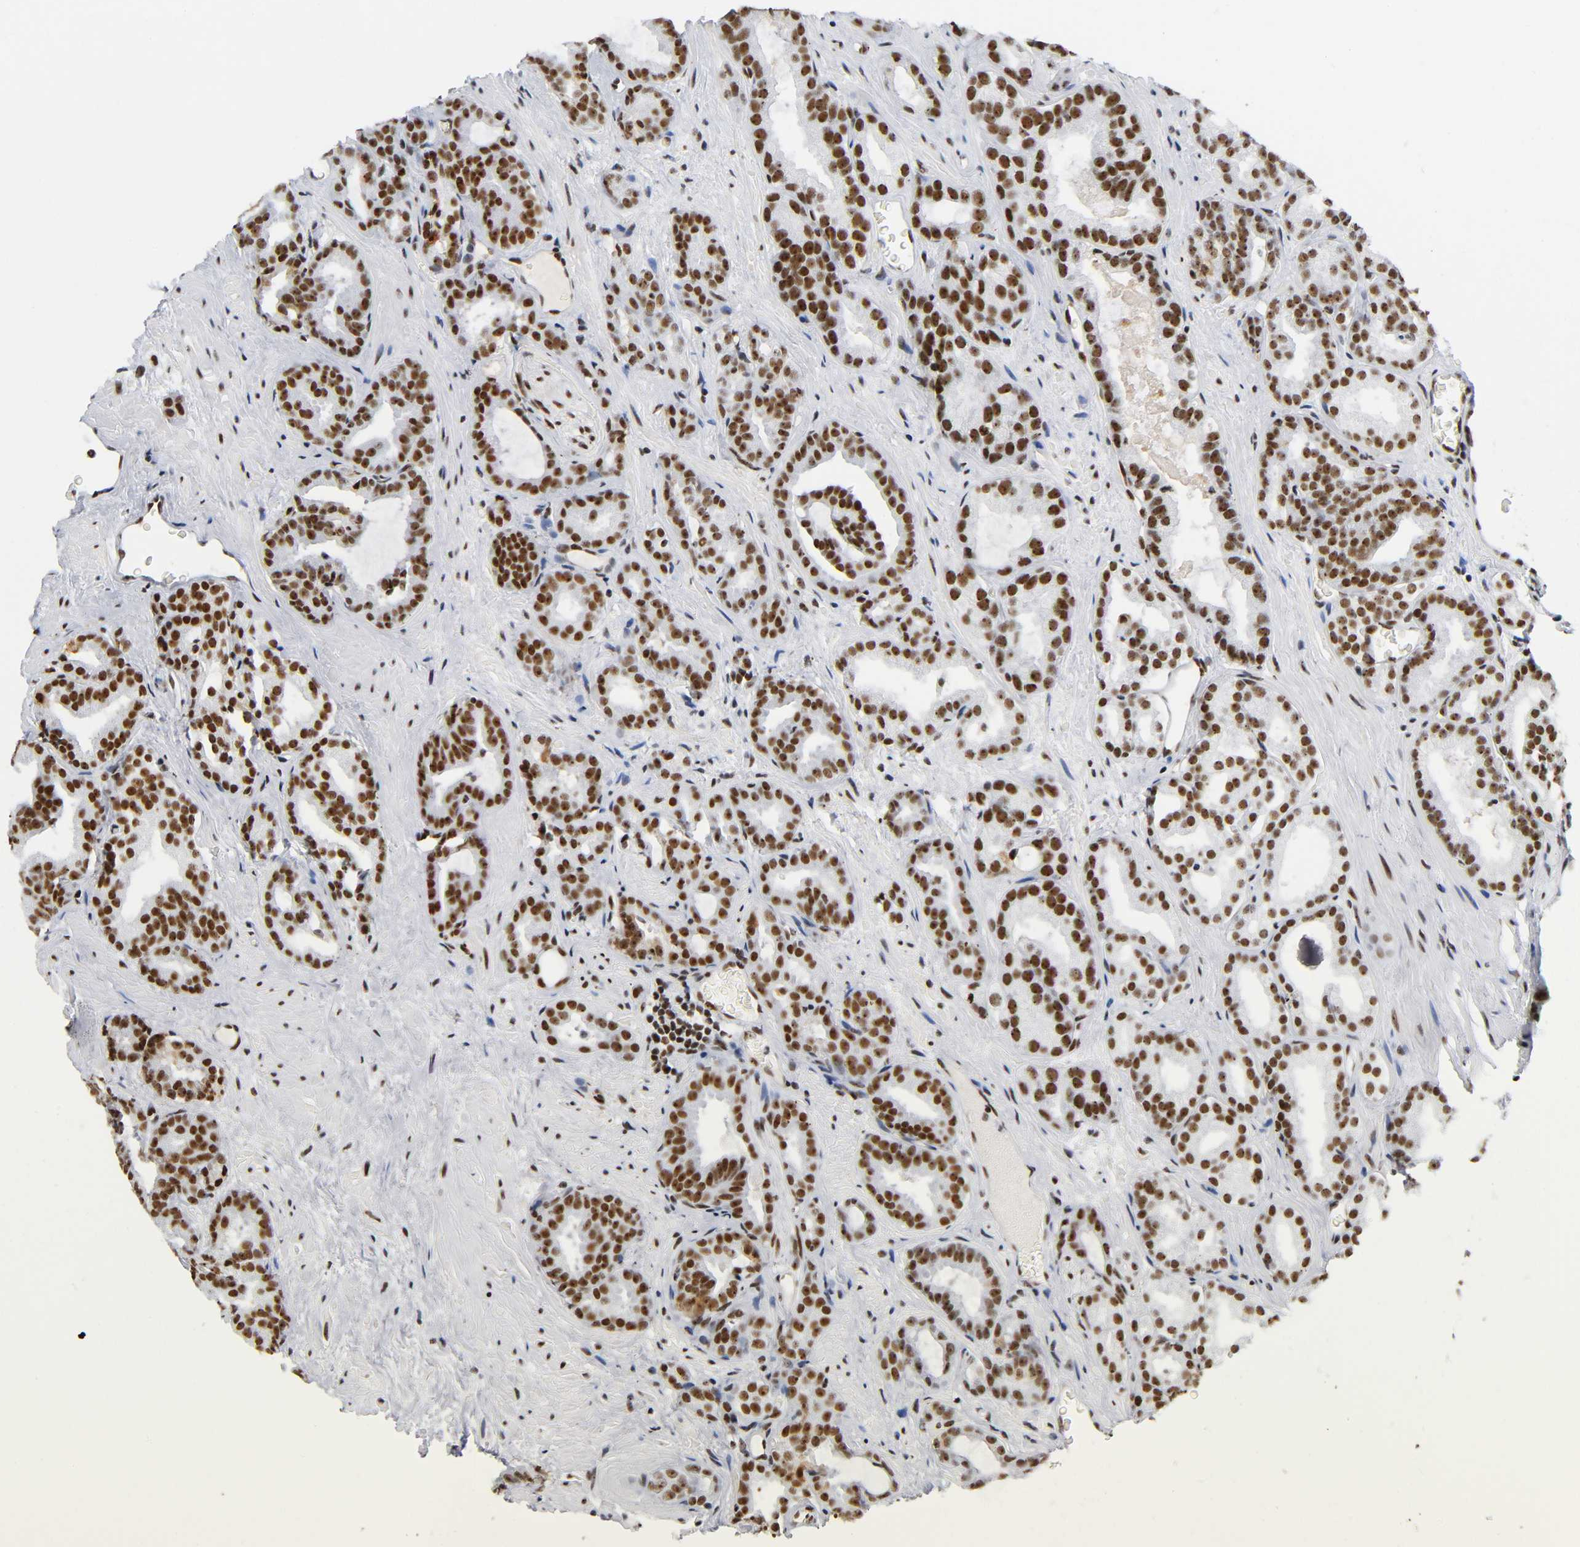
{"staining": {"intensity": "strong", "quantity": ">75%", "location": "nuclear"}, "tissue": "prostate cancer", "cell_type": "Tumor cells", "image_type": "cancer", "snomed": [{"axis": "morphology", "description": "Adenocarcinoma, Low grade"}, {"axis": "topography", "description": "Prostate"}], "caption": "DAB (3,3'-diaminobenzidine) immunohistochemical staining of human prostate cancer shows strong nuclear protein expression in approximately >75% of tumor cells.", "gene": "UBTF", "patient": {"sex": "male", "age": 63}}